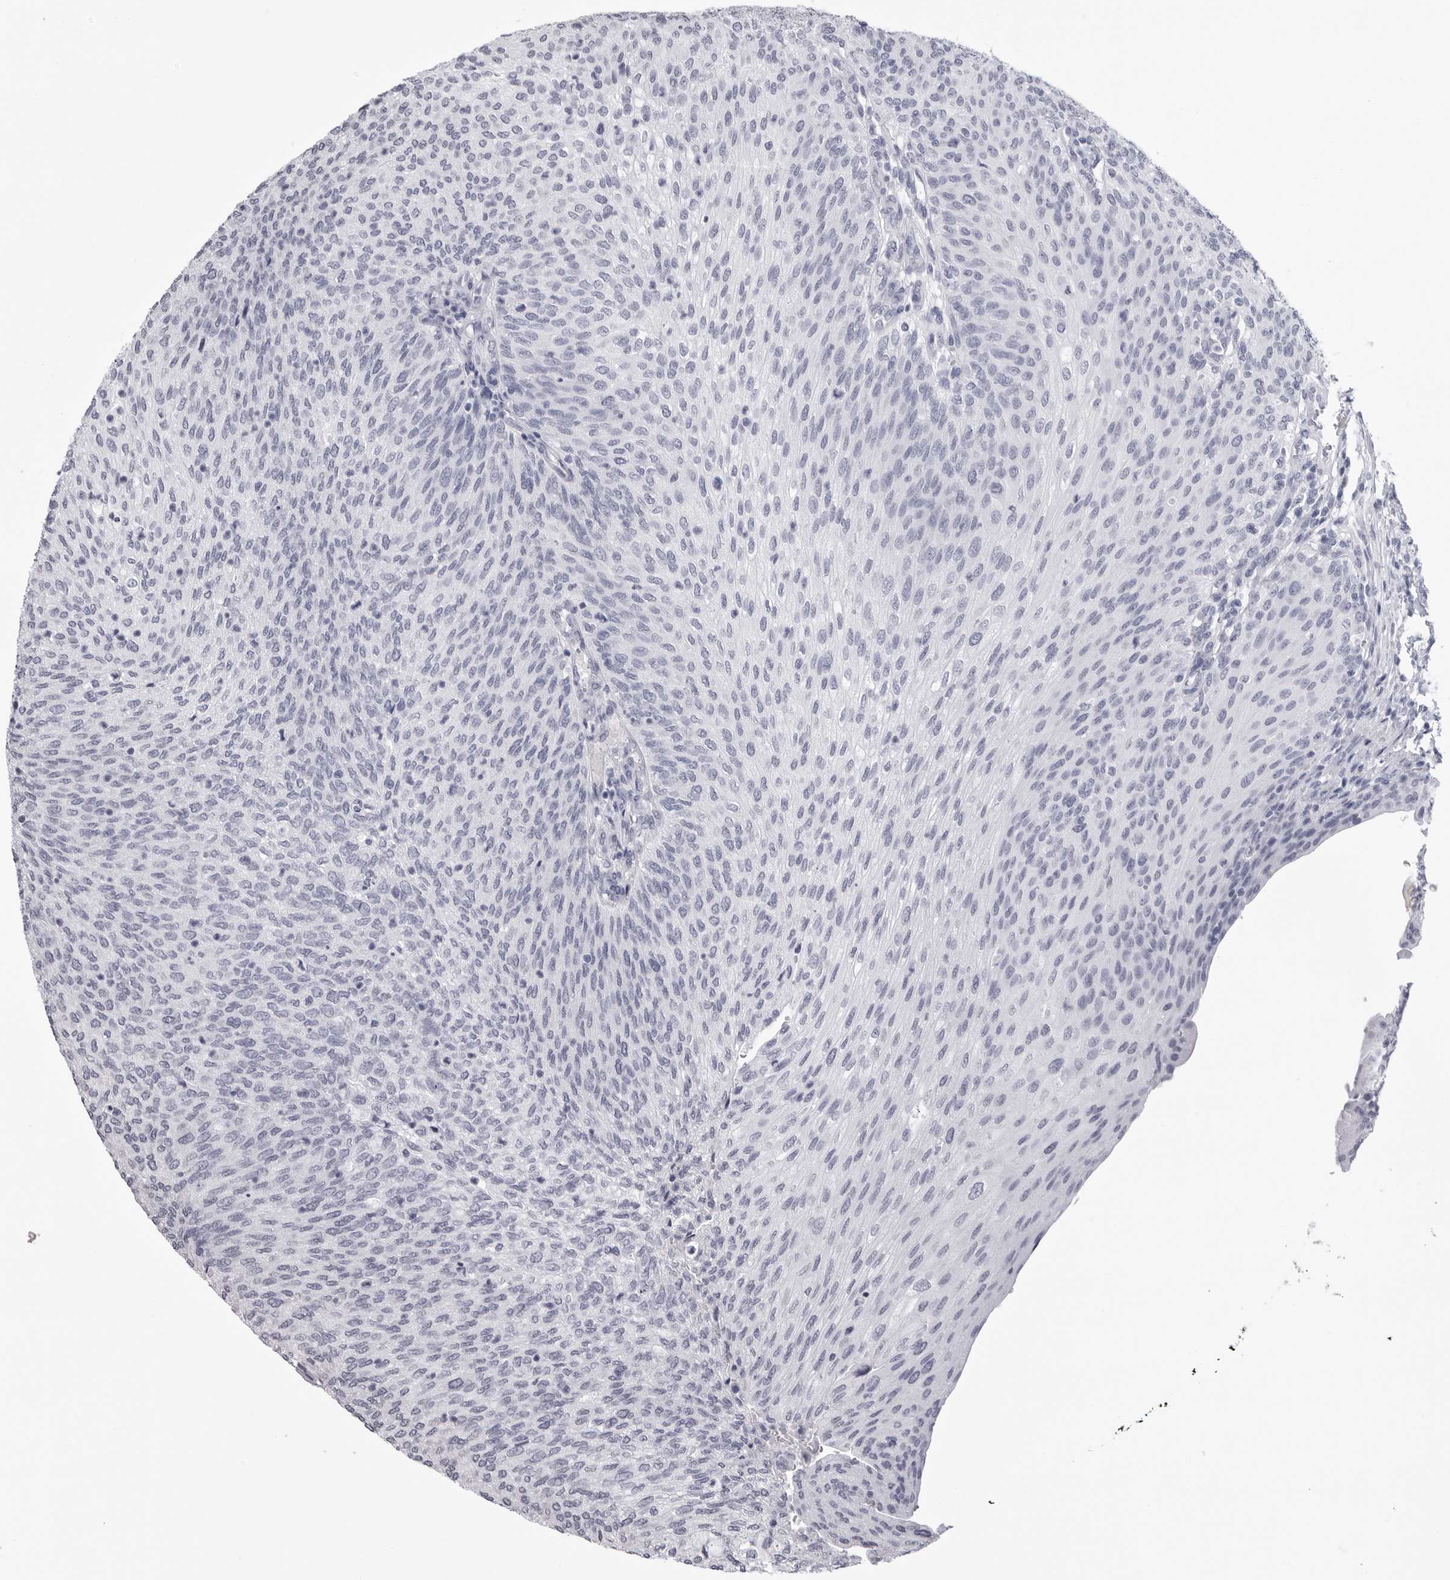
{"staining": {"intensity": "negative", "quantity": "none", "location": "none"}, "tissue": "urothelial cancer", "cell_type": "Tumor cells", "image_type": "cancer", "snomed": [{"axis": "morphology", "description": "Urothelial carcinoma, Low grade"}, {"axis": "topography", "description": "Urinary bladder"}], "caption": "An immunohistochemistry (IHC) micrograph of urothelial cancer is shown. There is no staining in tumor cells of urothelial cancer.", "gene": "LGALS4", "patient": {"sex": "female", "age": 79}}